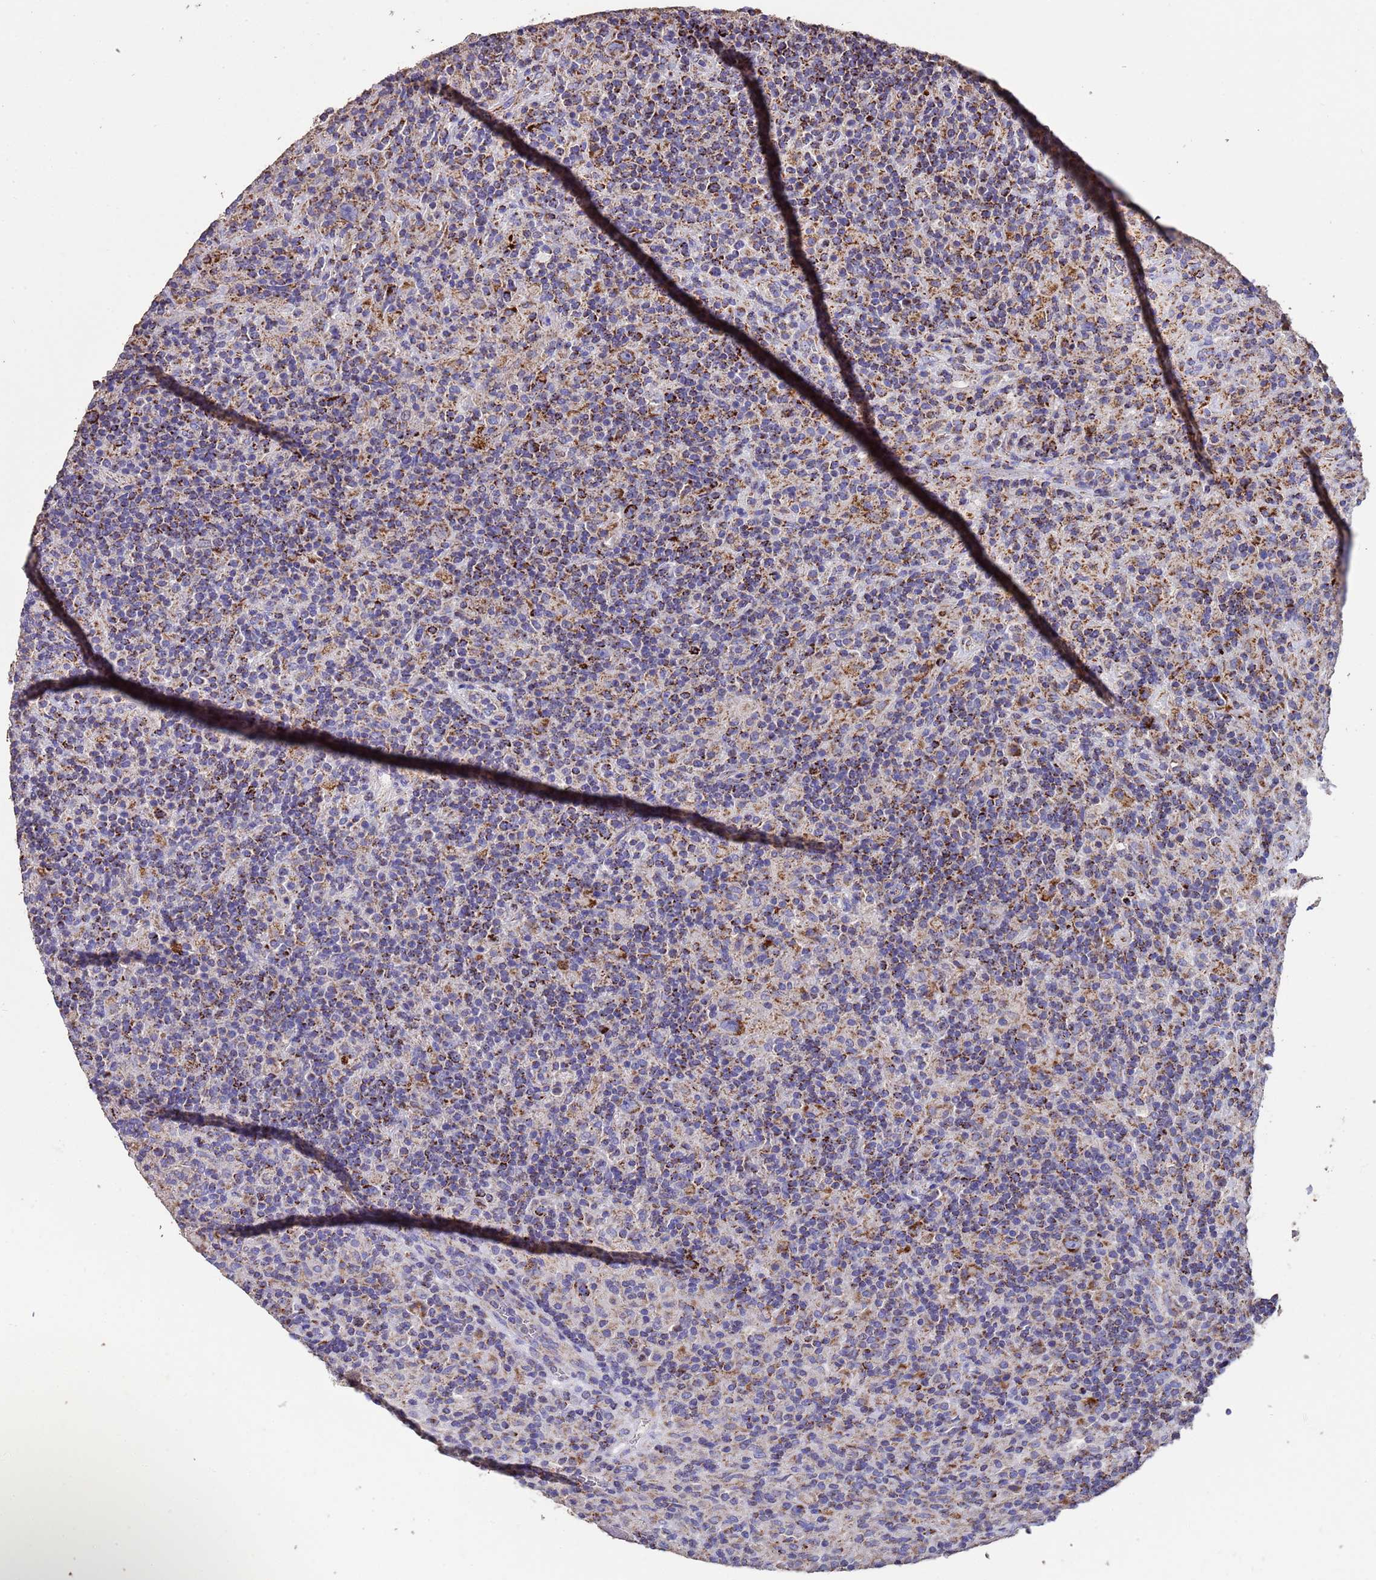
{"staining": {"intensity": "moderate", "quantity": ">75%", "location": "cytoplasmic/membranous"}, "tissue": "lymphoma", "cell_type": "Tumor cells", "image_type": "cancer", "snomed": [{"axis": "morphology", "description": "Hodgkin's disease, NOS"}, {"axis": "topography", "description": "Lymph node"}], "caption": "A brown stain shows moderate cytoplasmic/membranous staining of a protein in Hodgkin's disease tumor cells.", "gene": "ZNFX1", "patient": {"sex": "male", "age": 70}}